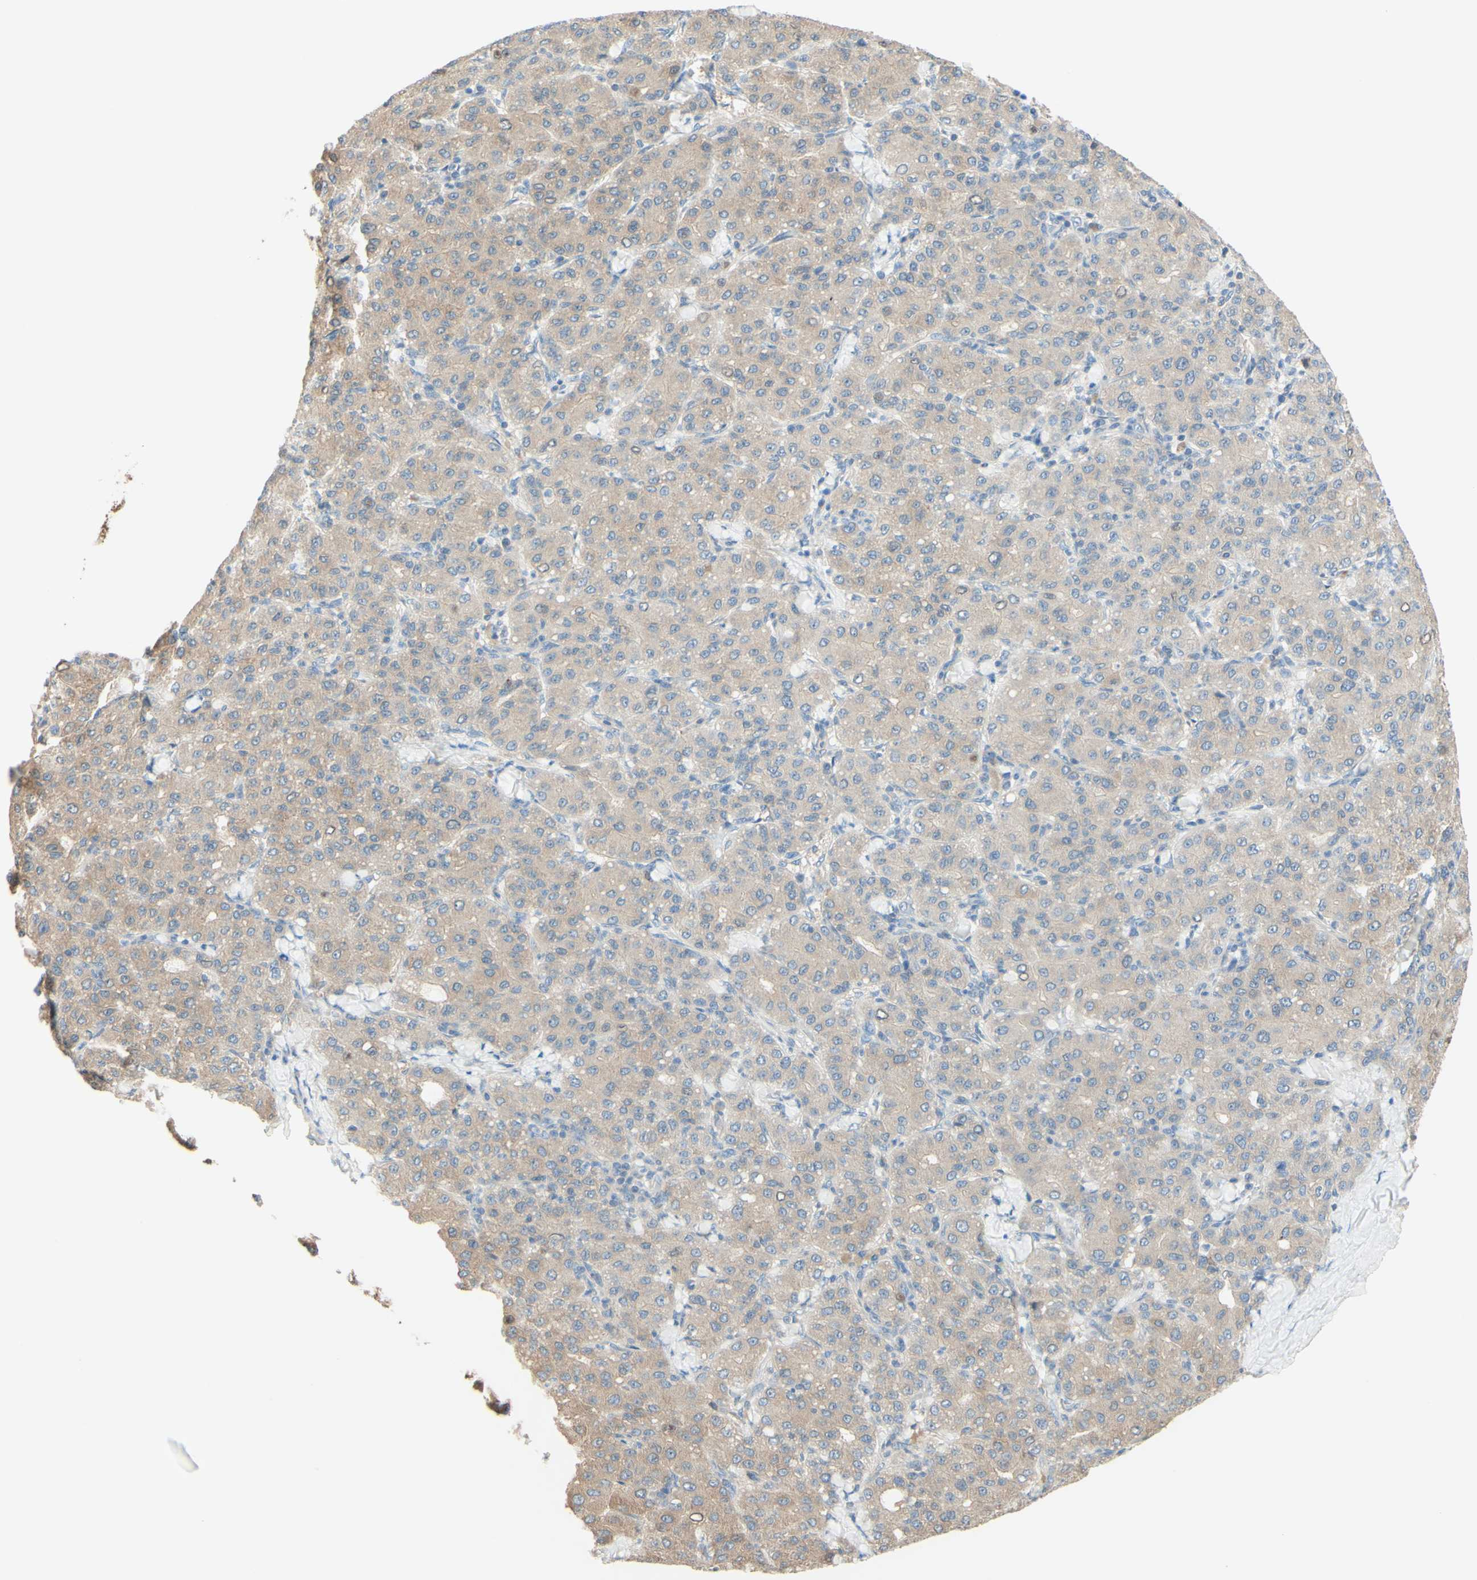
{"staining": {"intensity": "weak", "quantity": ">75%", "location": "cytoplasmic/membranous"}, "tissue": "liver cancer", "cell_type": "Tumor cells", "image_type": "cancer", "snomed": [{"axis": "morphology", "description": "Carcinoma, Hepatocellular, NOS"}, {"axis": "topography", "description": "Liver"}], "caption": "Tumor cells display low levels of weak cytoplasmic/membranous expression in about >75% of cells in liver hepatocellular carcinoma.", "gene": "MTM1", "patient": {"sex": "male", "age": 65}}